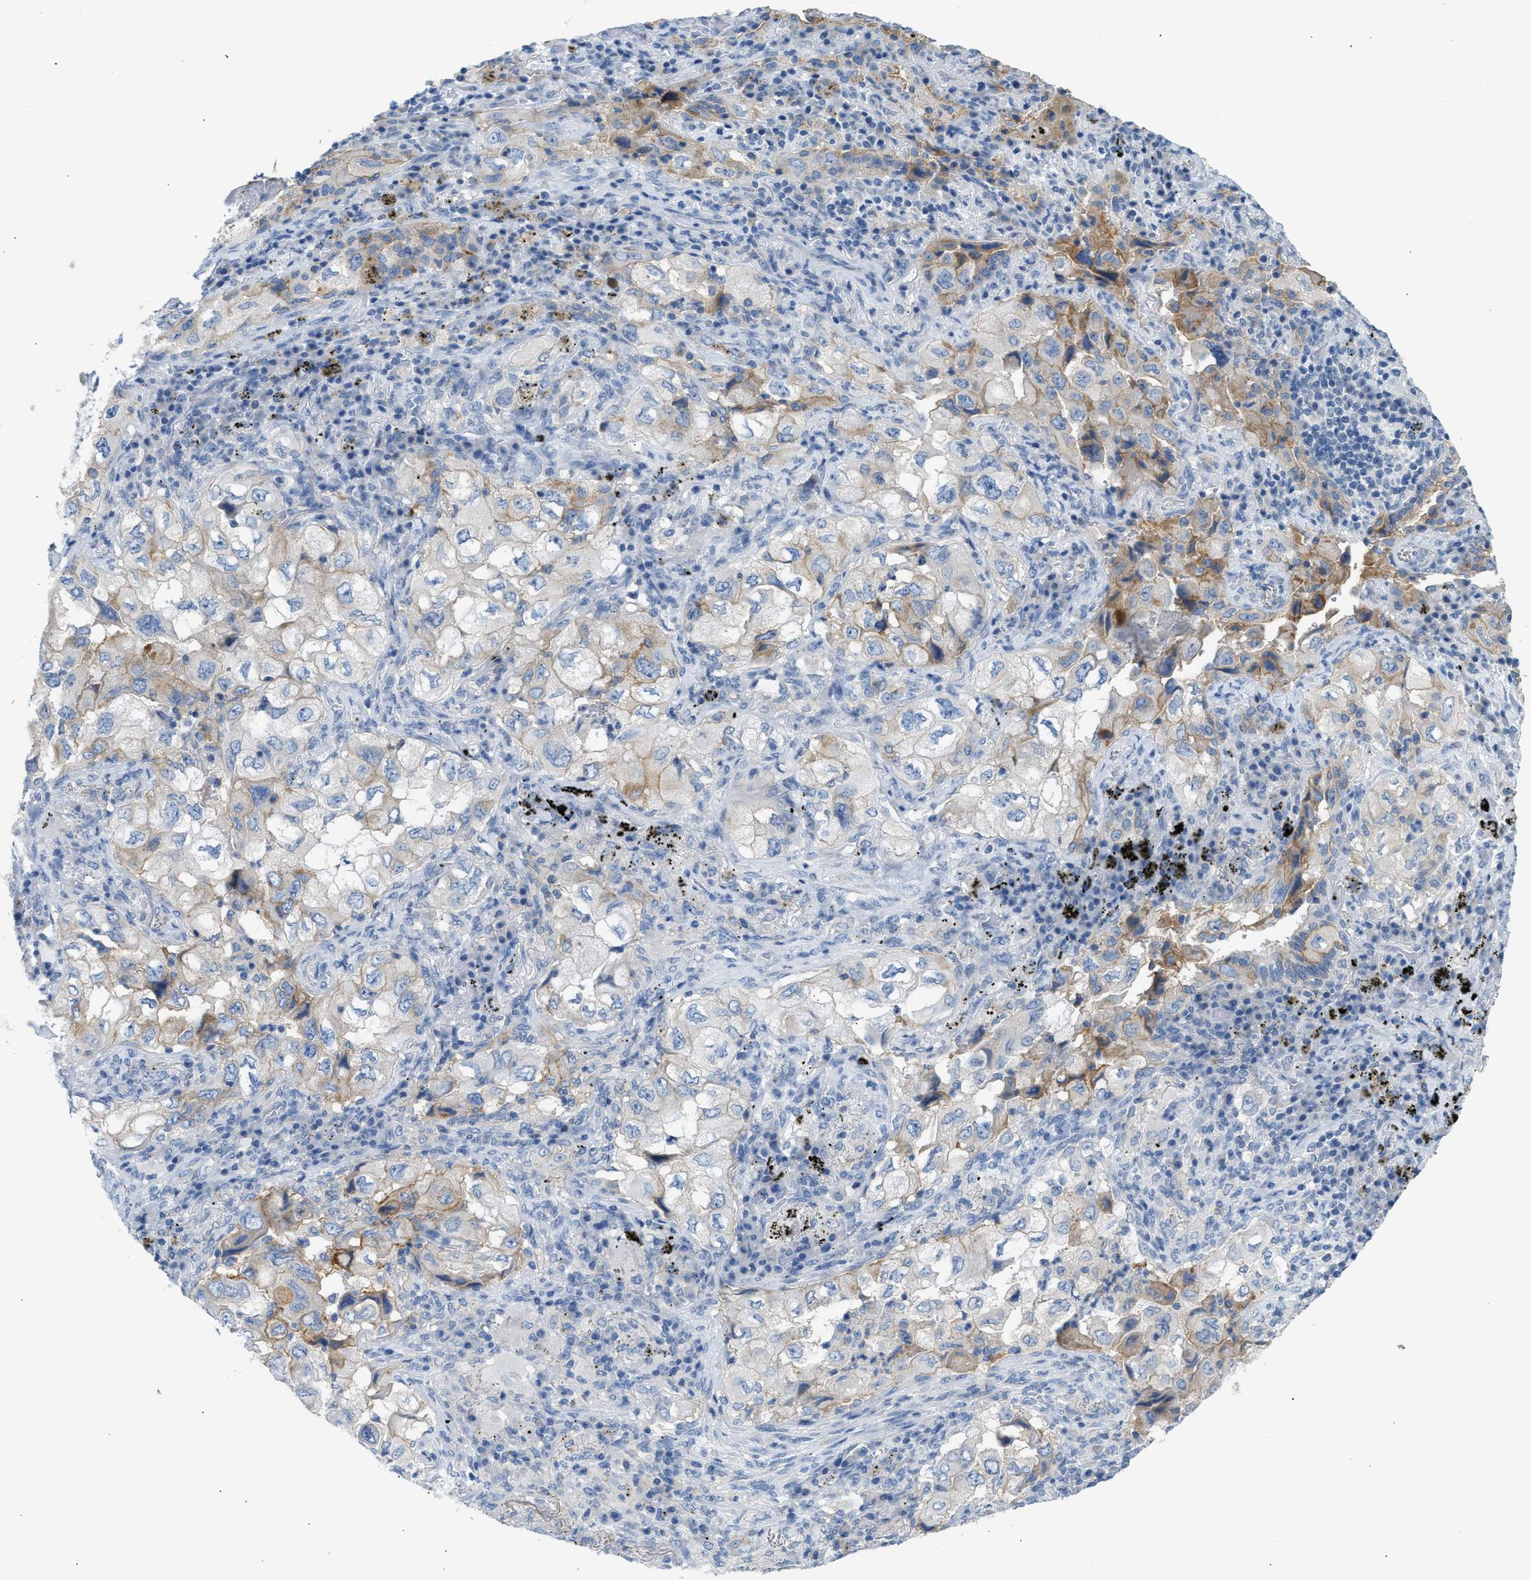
{"staining": {"intensity": "moderate", "quantity": "<25%", "location": "cytoplasmic/membranous"}, "tissue": "lung cancer", "cell_type": "Tumor cells", "image_type": "cancer", "snomed": [{"axis": "morphology", "description": "Adenocarcinoma, NOS"}, {"axis": "topography", "description": "Lung"}], "caption": "About <25% of tumor cells in adenocarcinoma (lung) display moderate cytoplasmic/membranous protein expression as visualized by brown immunohistochemical staining.", "gene": "ERBB2", "patient": {"sex": "male", "age": 64}}